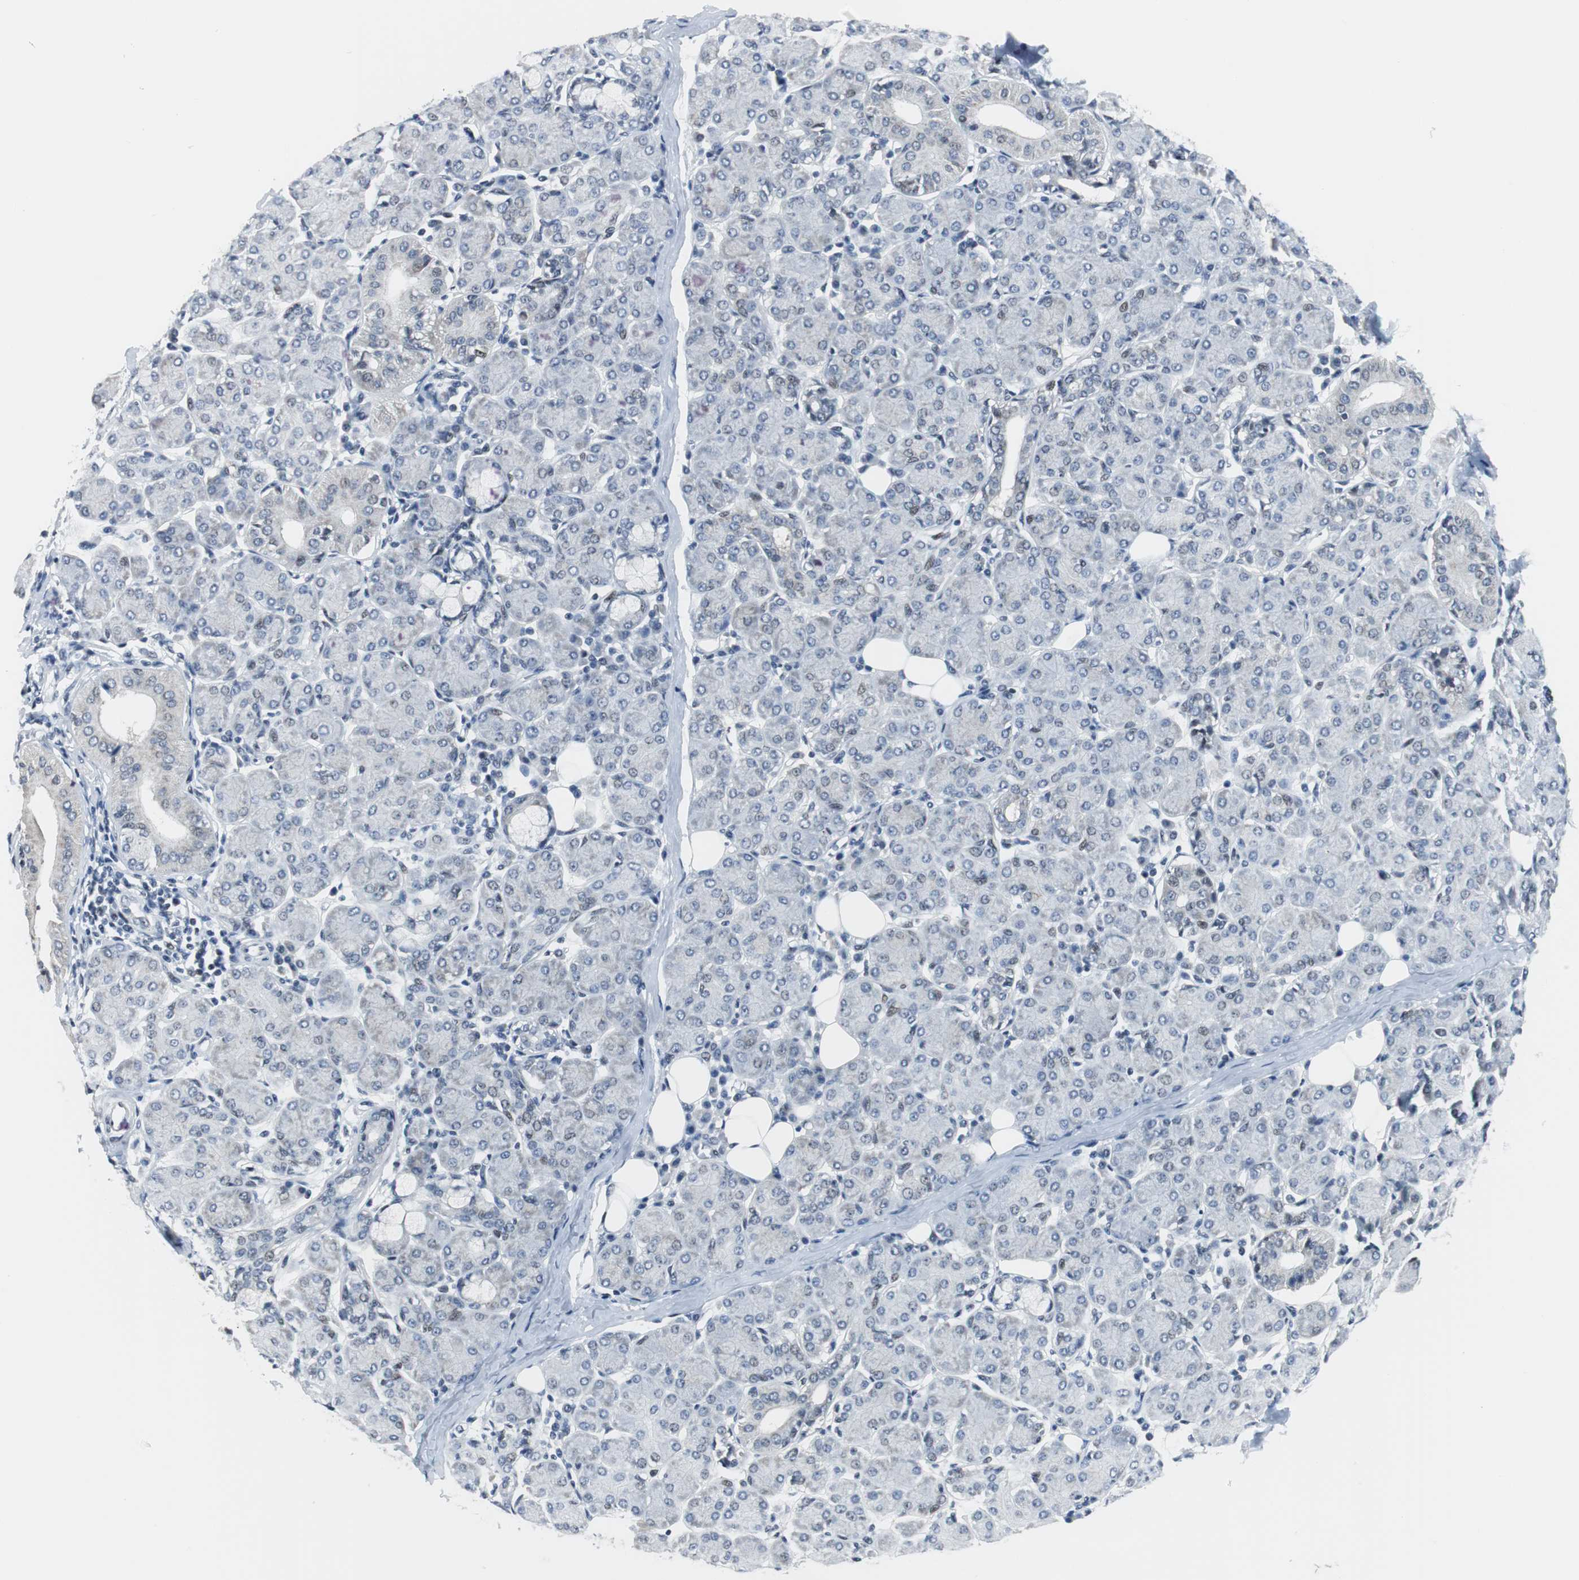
{"staining": {"intensity": "weak", "quantity": "<25%", "location": "nuclear"}, "tissue": "salivary gland", "cell_type": "Glandular cells", "image_type": "normal", "snomed": [{"axis": "morphology", "description": "Normal tissue, NOS"}, {"axis": "morphology", "description": "Inflammation, NOS"}, {"axis": "topography", "description": "Lymph node"}, {"axis": "topography", "description": "Salivary gland"}], "caption": "Glandular cells show no significant staining in normal salivary gland. The staining was performed using DAB (3,3'-diaminobenzidine) to visualize the protein expression in brown, while the nuclei were stained in blue with hematoxylin (Magnification: 20x).", "gene": "MTA1", "patient": {"sex": "male", "age": 3}}